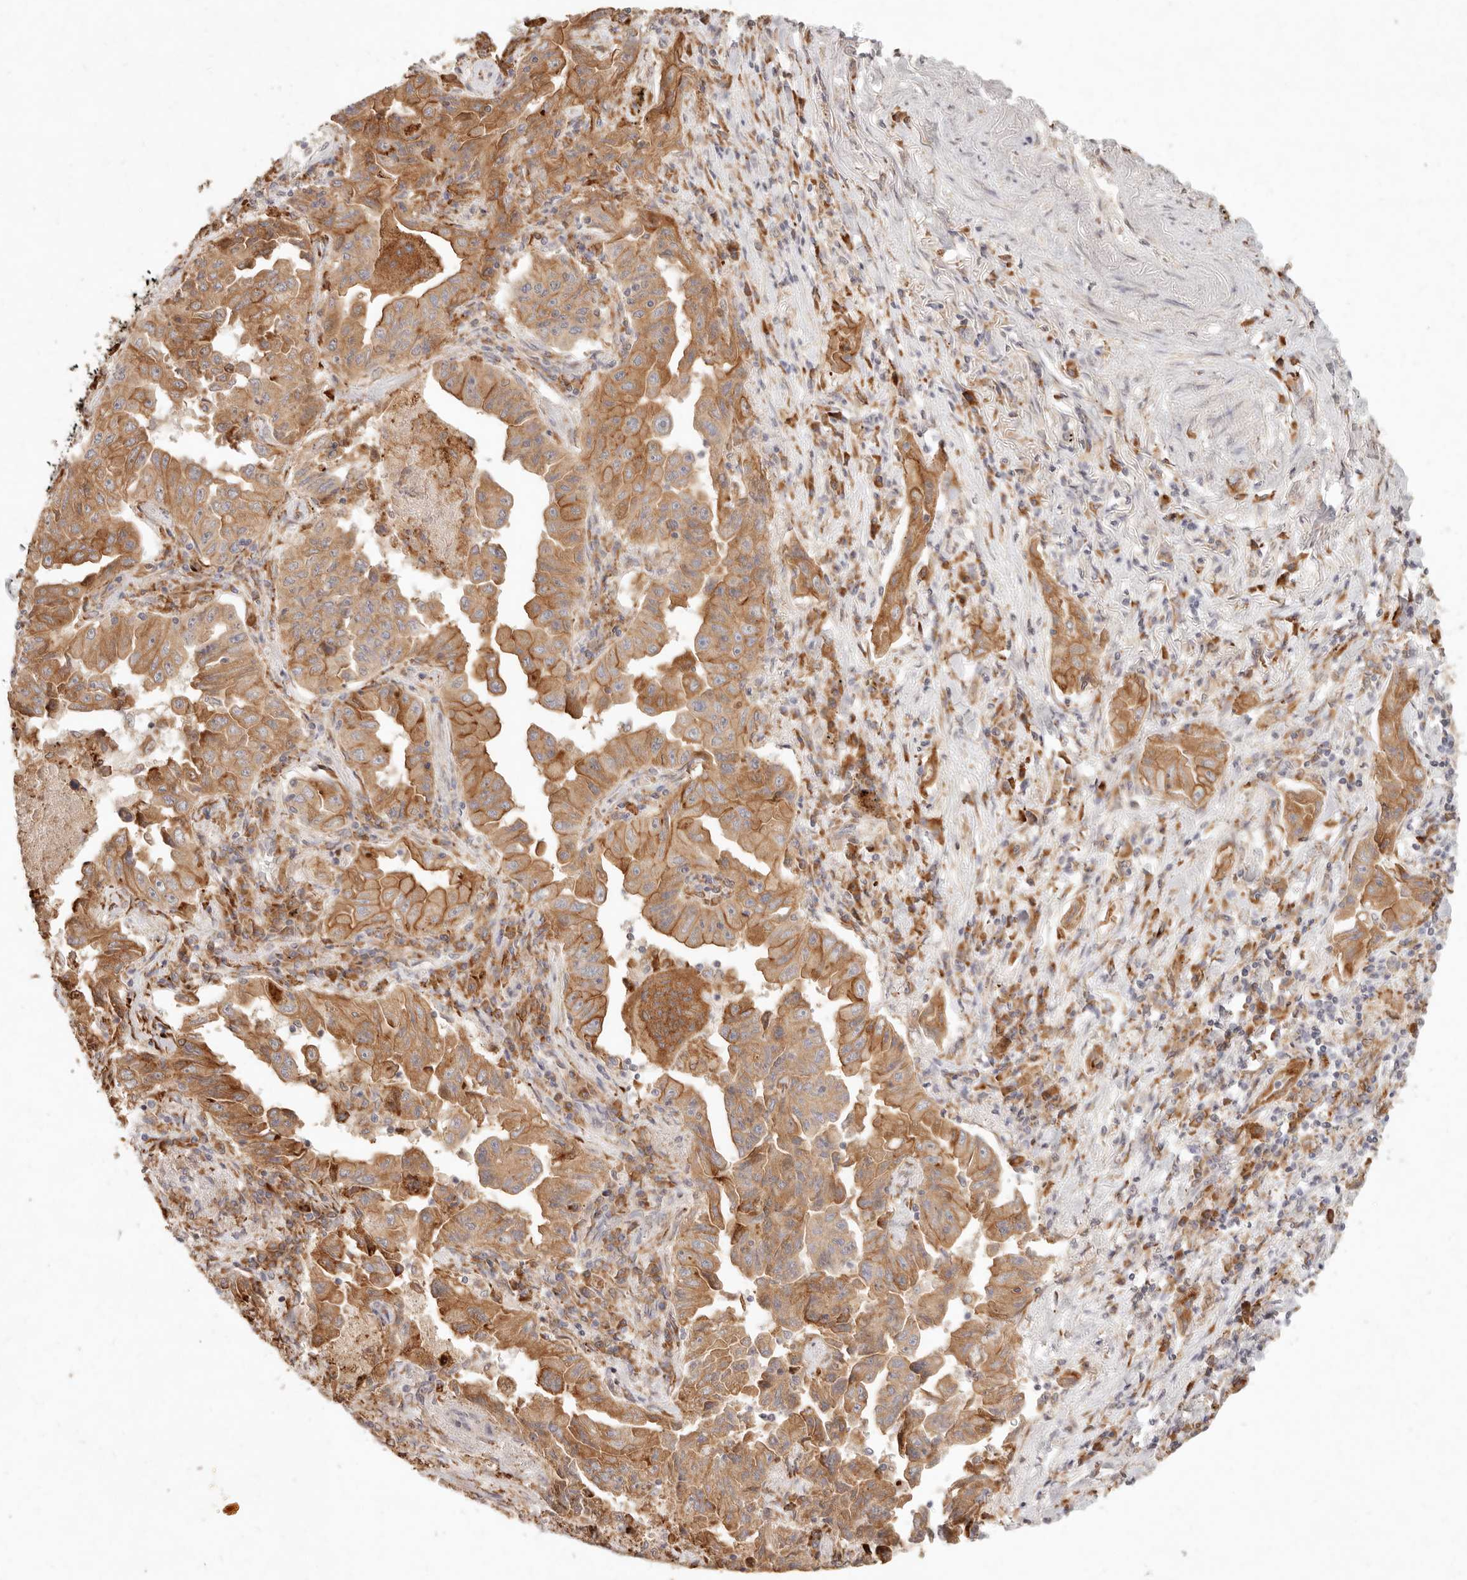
{"staining": {"intensity": "strong", "quantity": ">75%", "location": "cytoplasmic/membranous"}, "tissue": "lung cancer", "cell_type": "Tumor cells", "image_type": "cancer", "snomed": [{"axis": "morphology", "description": "Adenocarcinoma, NOS"}, {"axis": "topography", "description": "Lung"}], "caption": "The image shows staining of lung adenocarcinoma, revealing strong cytoplasmic/membranous protein expression (brown color) within tumor cells.", "gene": "C1orf127", "patient": {"sex": "female", "age": 51}}